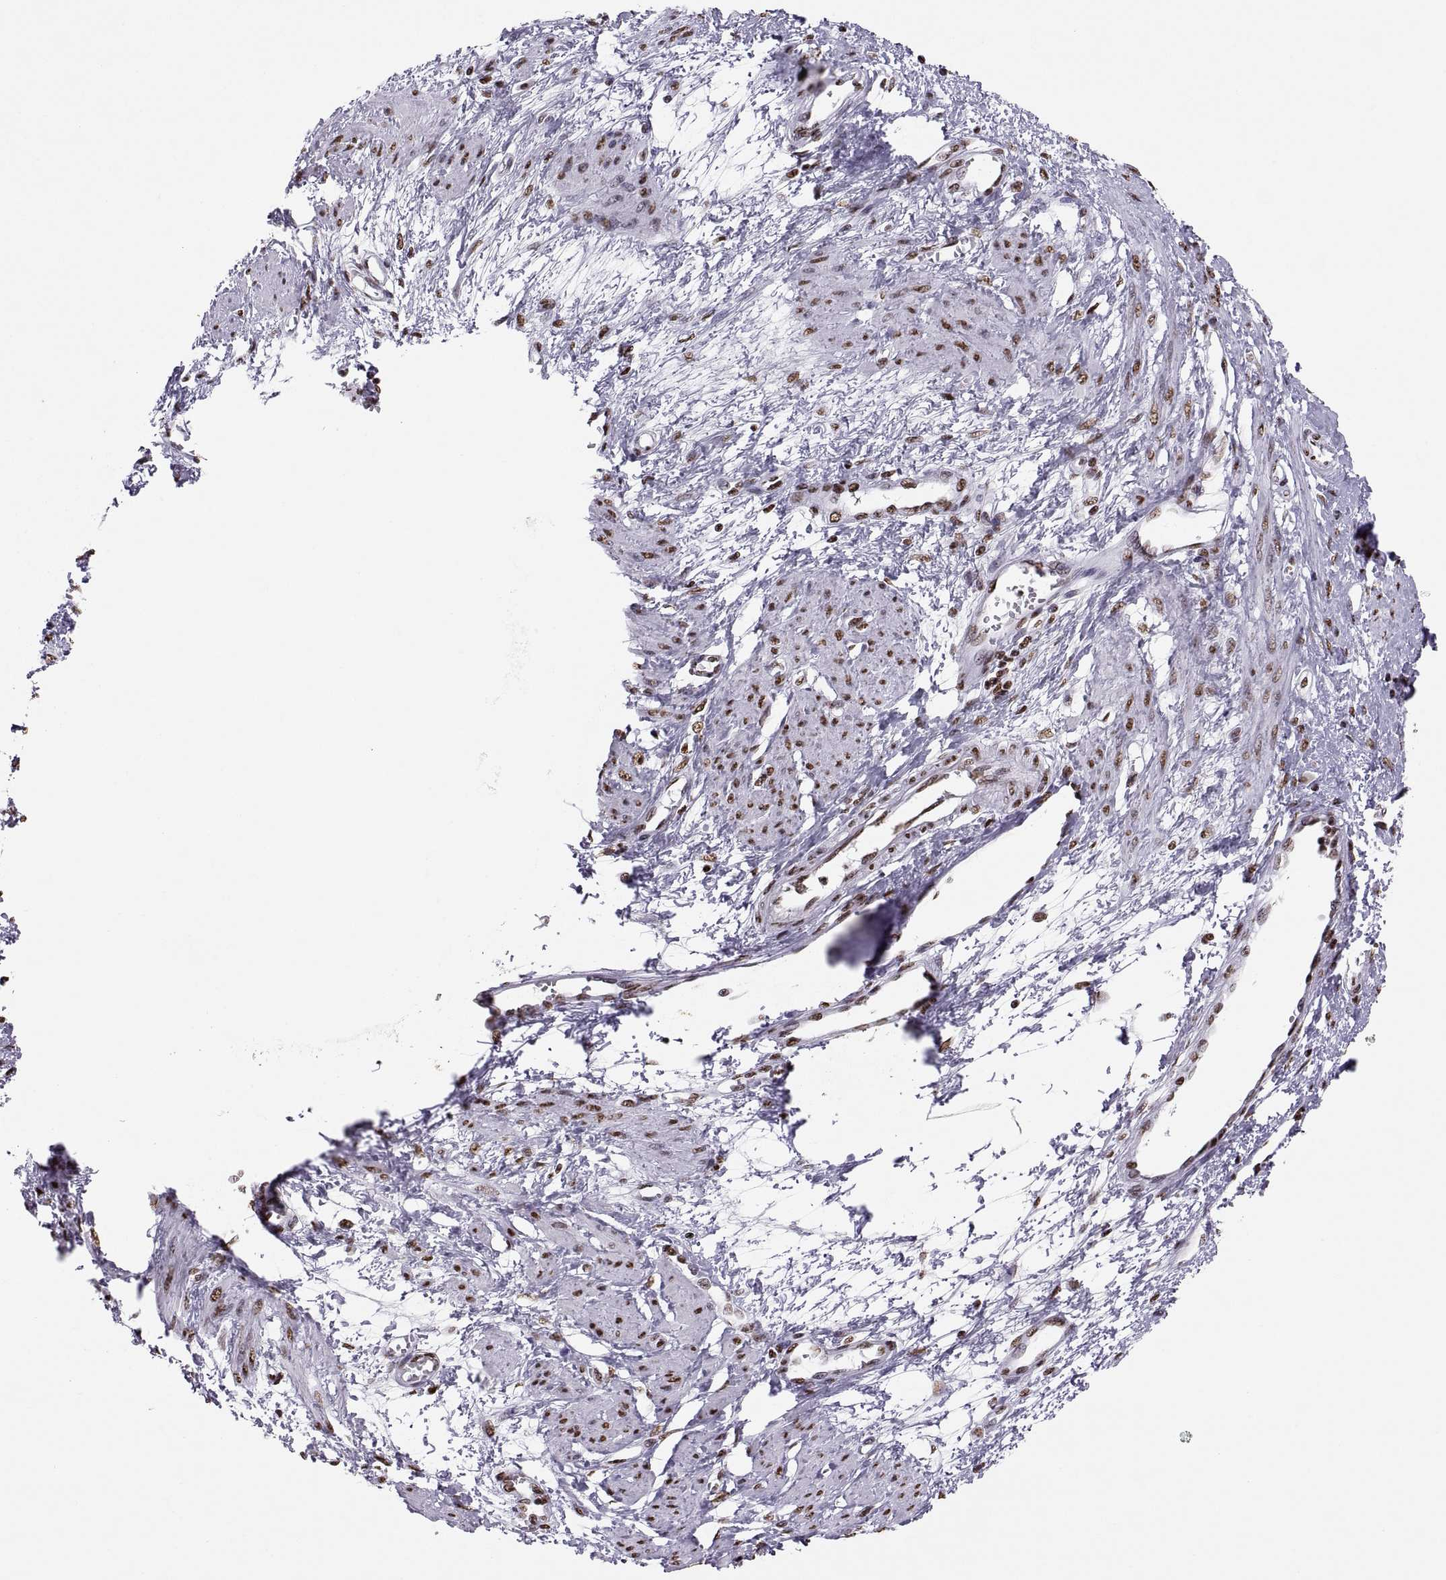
{"staining": {"intensity": "moderate", "quantity": "25%-75%", "location": "nuclear"}, "tissue": "smooth muscle", "cell_type": "Smooth muscle cells", "image_type": "normal", "snomed": [{"axis": "morphology", "description": "Normal tissue, NOS"}, {"axis": "topography", "description": "Smooth muscle"}, {"axis": "topography", "description": "Uterus"}], "caption": "Protein expression analysis of unremarkable human smooth muscle reveals moderate nuclear expression in approximately 25%-75% of smooth muscle cells. (brown staining indicates protein expression, while blue staining denotes nuclei).", "gene": "SNAI1", "patient": {"sex": "female", "age": 39}}